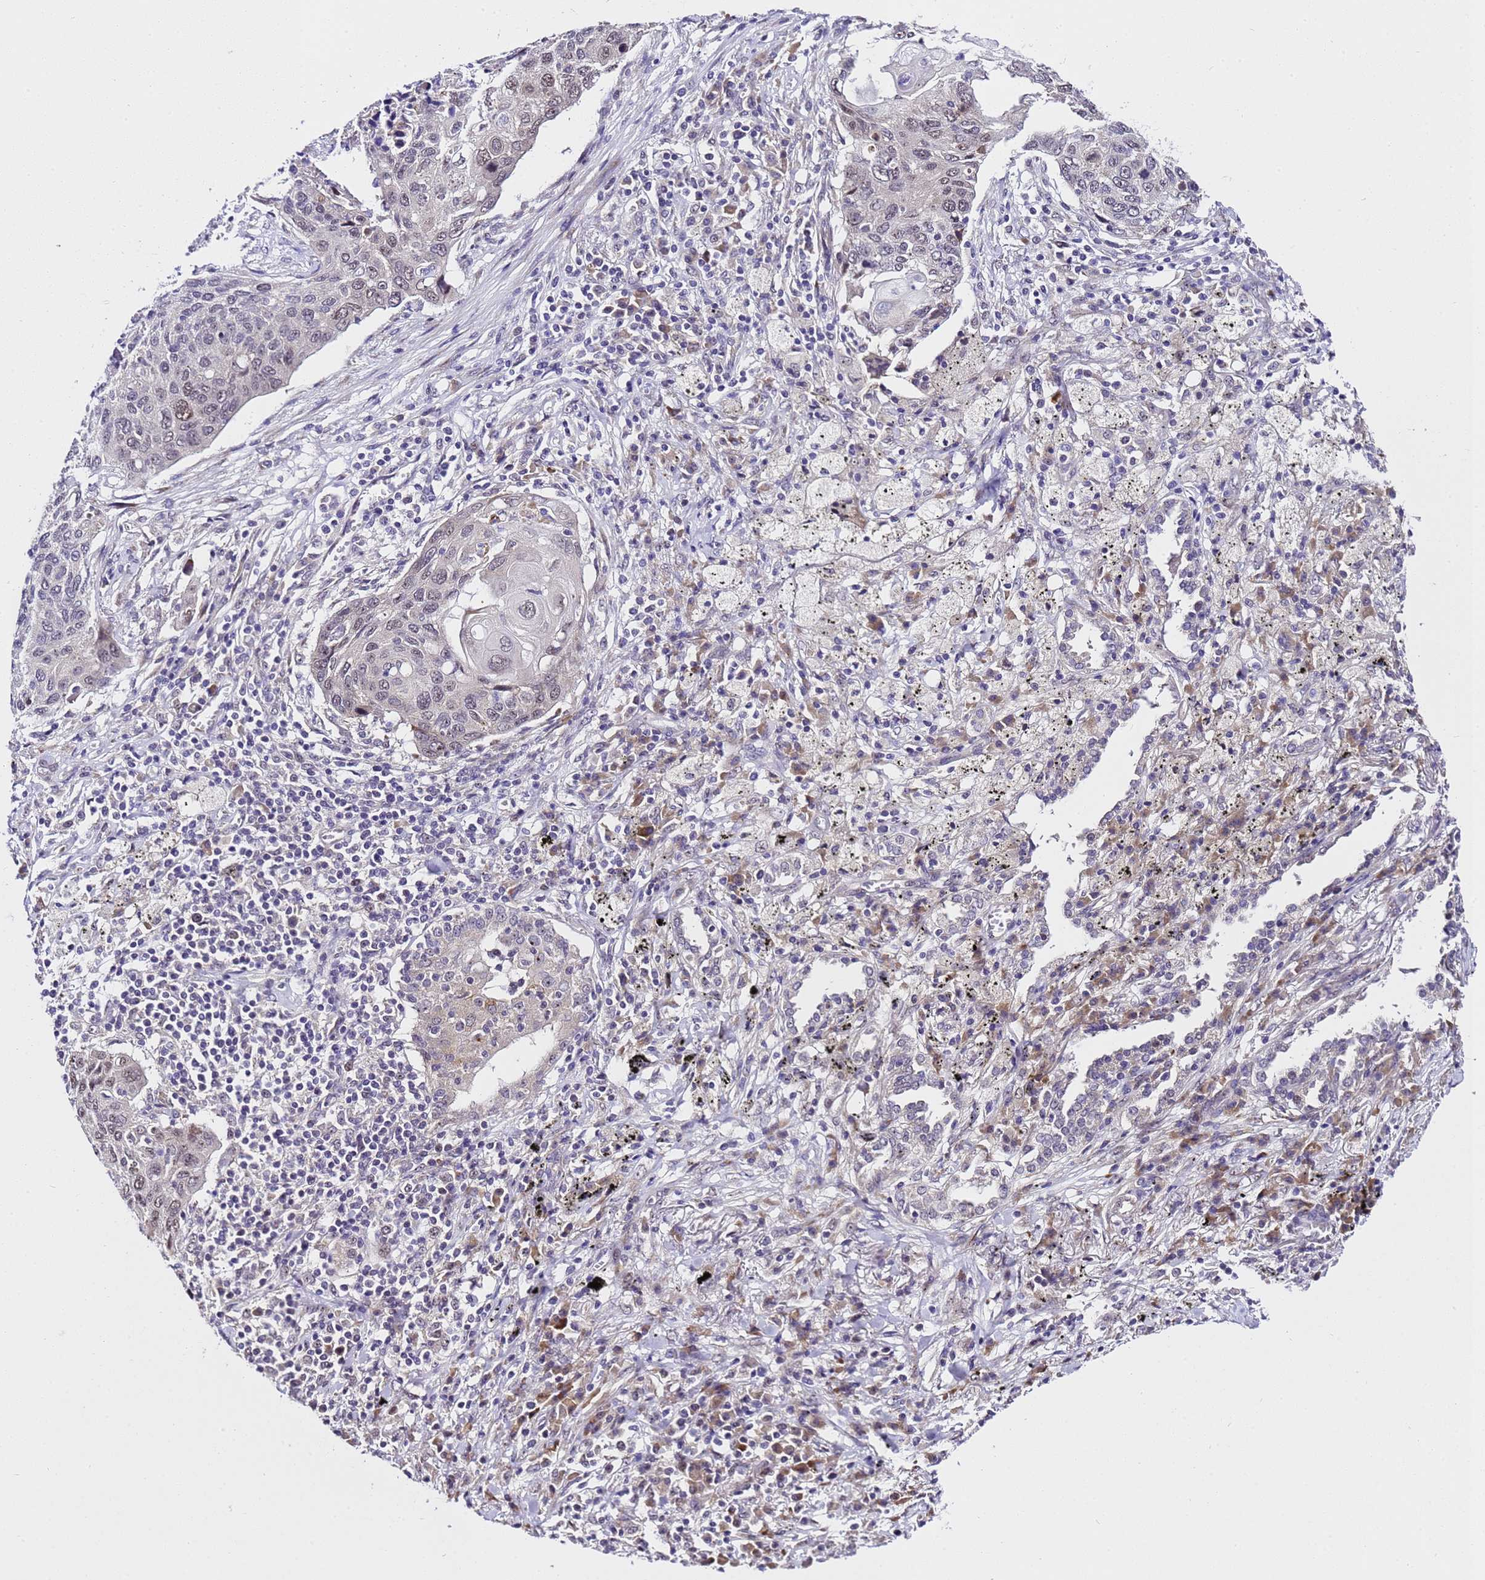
{"staining": {"intensity": "weak", "quantity": "<25%", "location": "nuclear"}, "tissue": "lung cancer", "cell_type": "Tumor cells", "image_type": "cancer", "snomed": [{"axis": "morphology", "description": "Squamous cell carcinoma, NOS"}, {"axis": "topography", "description": "Lung"}], "caption": "Squamous cell carcinoma (lung) stained for a protein using IHC reveals no positivity tumor cells.", "gene": "SLX4IP", "patient": {"sex": "female", "age": 63}}